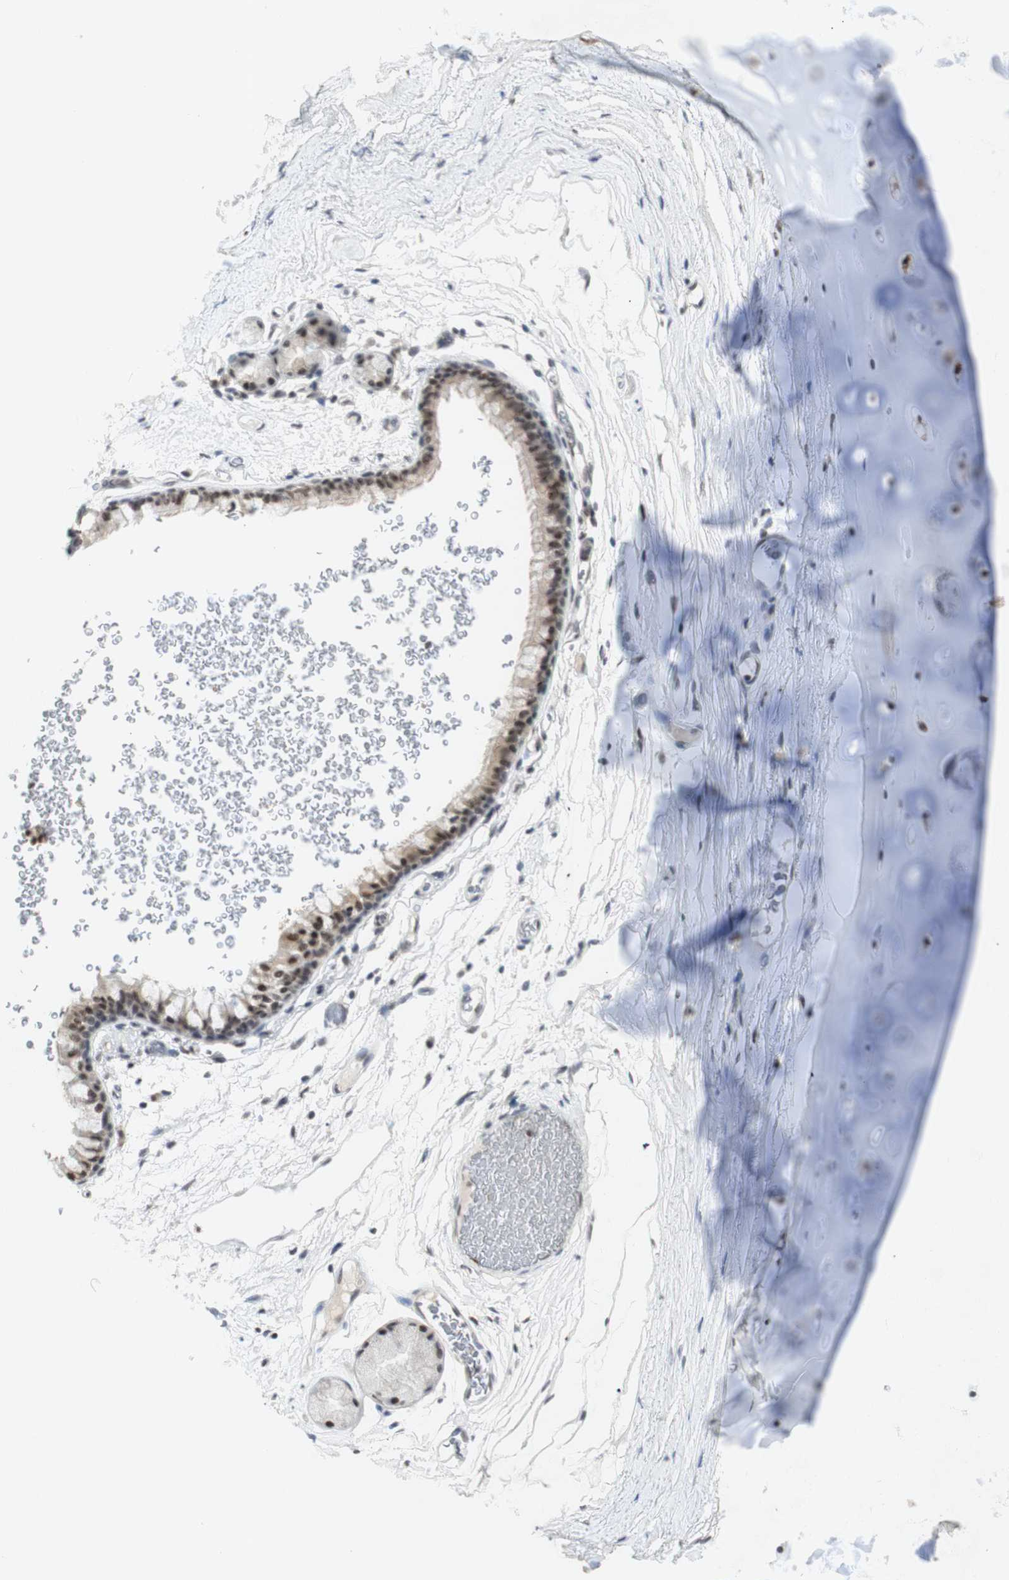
{"staining": {"intensity": "moderate", "quantity": "25%-75%", "location": "nuclear"}, "tissue": "adipose tissue", "cell_type": "Adipocytes", "image_type": "normal", "snomed": [{"axis": "morphology", "description": "Normal tissue, NOS"}, {"axis": "topography", "description": "Bronchus"}], "caption": "Protein staining of benign adipose tissue shows moderate nuclear staining in about 25%-75% of adipocytes. The staining was performed using DAB (3,3'-diaminobenzidine), with brown indicating positive protein expression. Nuclei are stained blue with hematoxylin.", "gene": "SNRPB", "patient": {"sex": "female", "age": 73}}